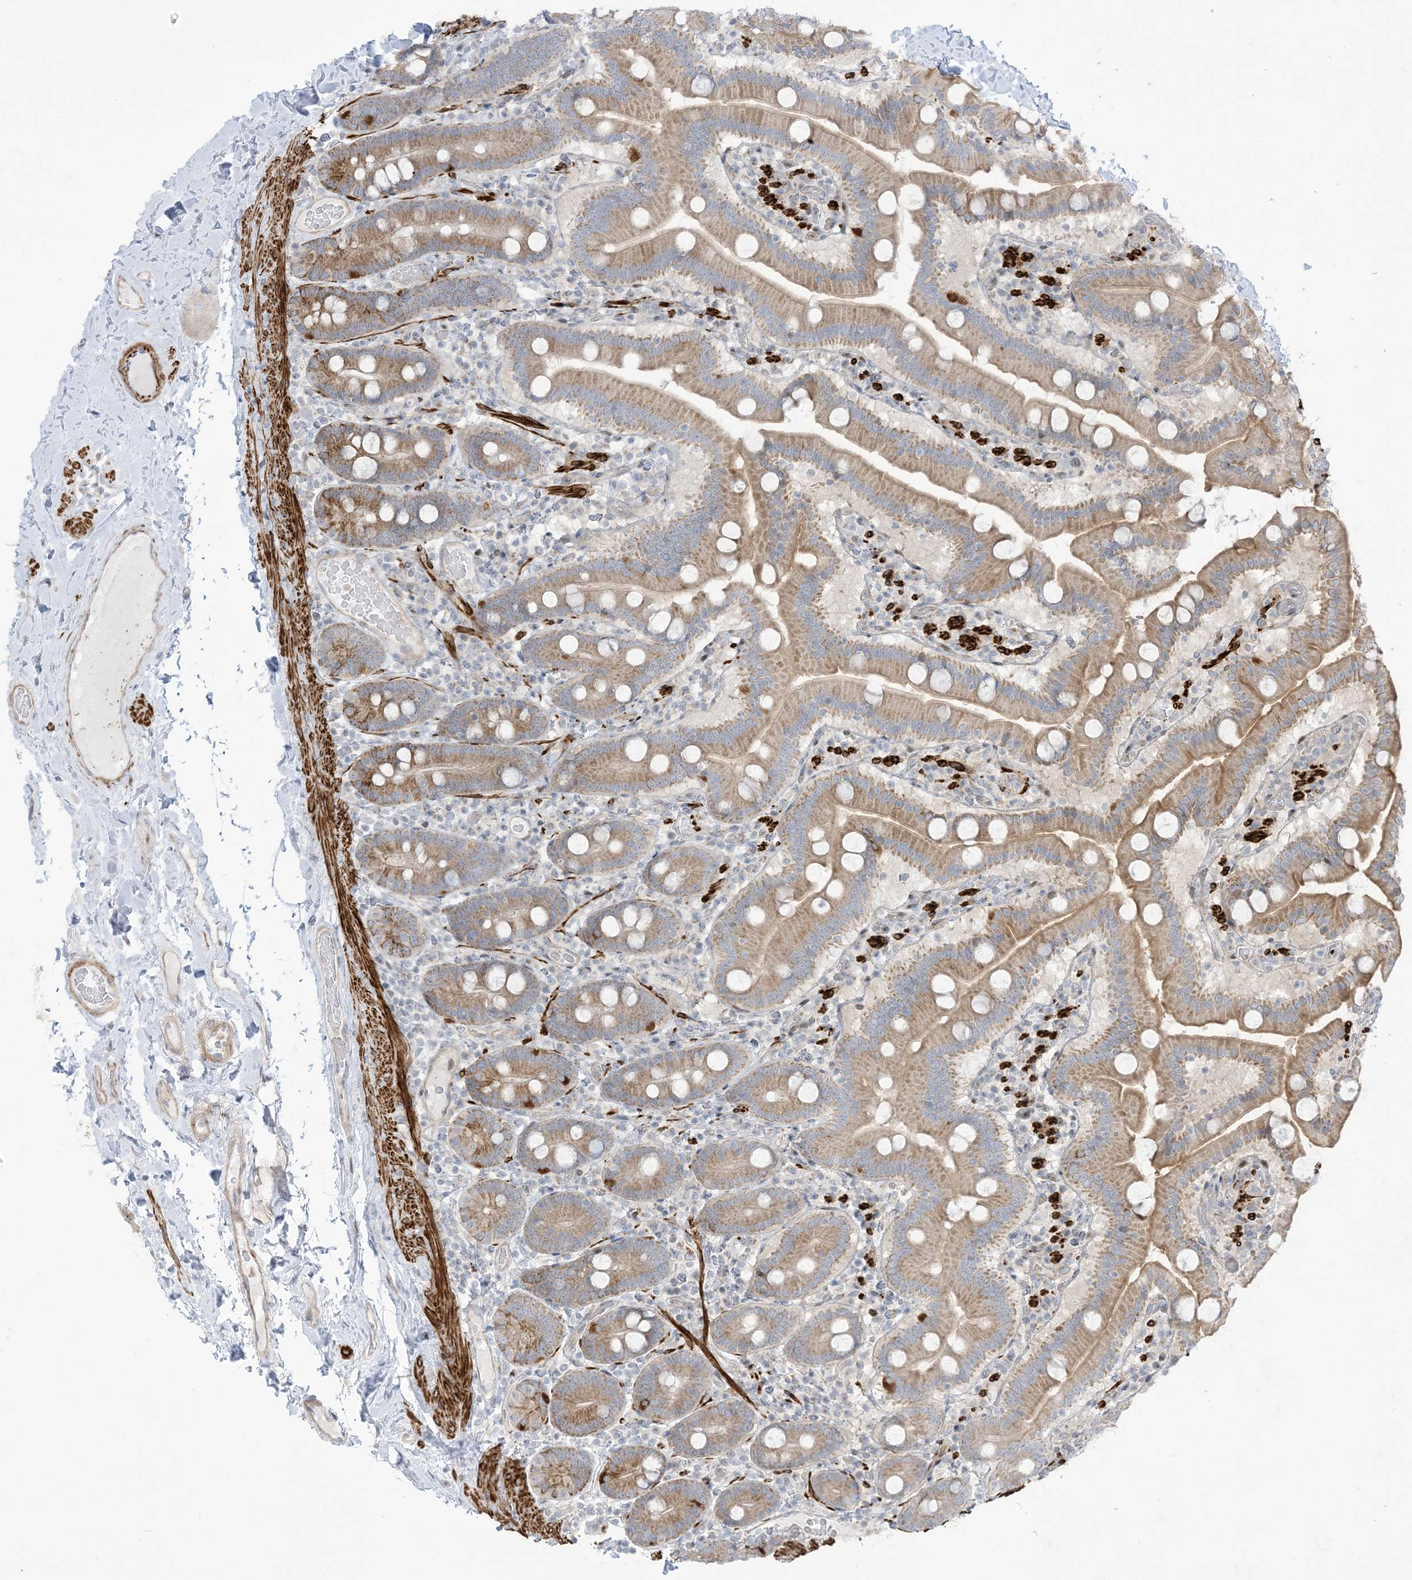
{"staining": {"intensity": "moderate", "quantity": ">75%", "location": "cytoplasmic/membranous"}, "tissue": "duodenum", "cell_type": "Glandular cells", "image_type": "normal", "snomed": [{"axis": "morphology", "description": "Normal tissue, NOS"}, {"axis": "topography", "description": "Duodenum"}], "caption": "A brown stain highlights moderate cytoplasmic/membranous staining of a protein in glandular cells of benign human duodenum.", "gene": "AFTPH", "patient": {"sex": "male", "age": 55}}